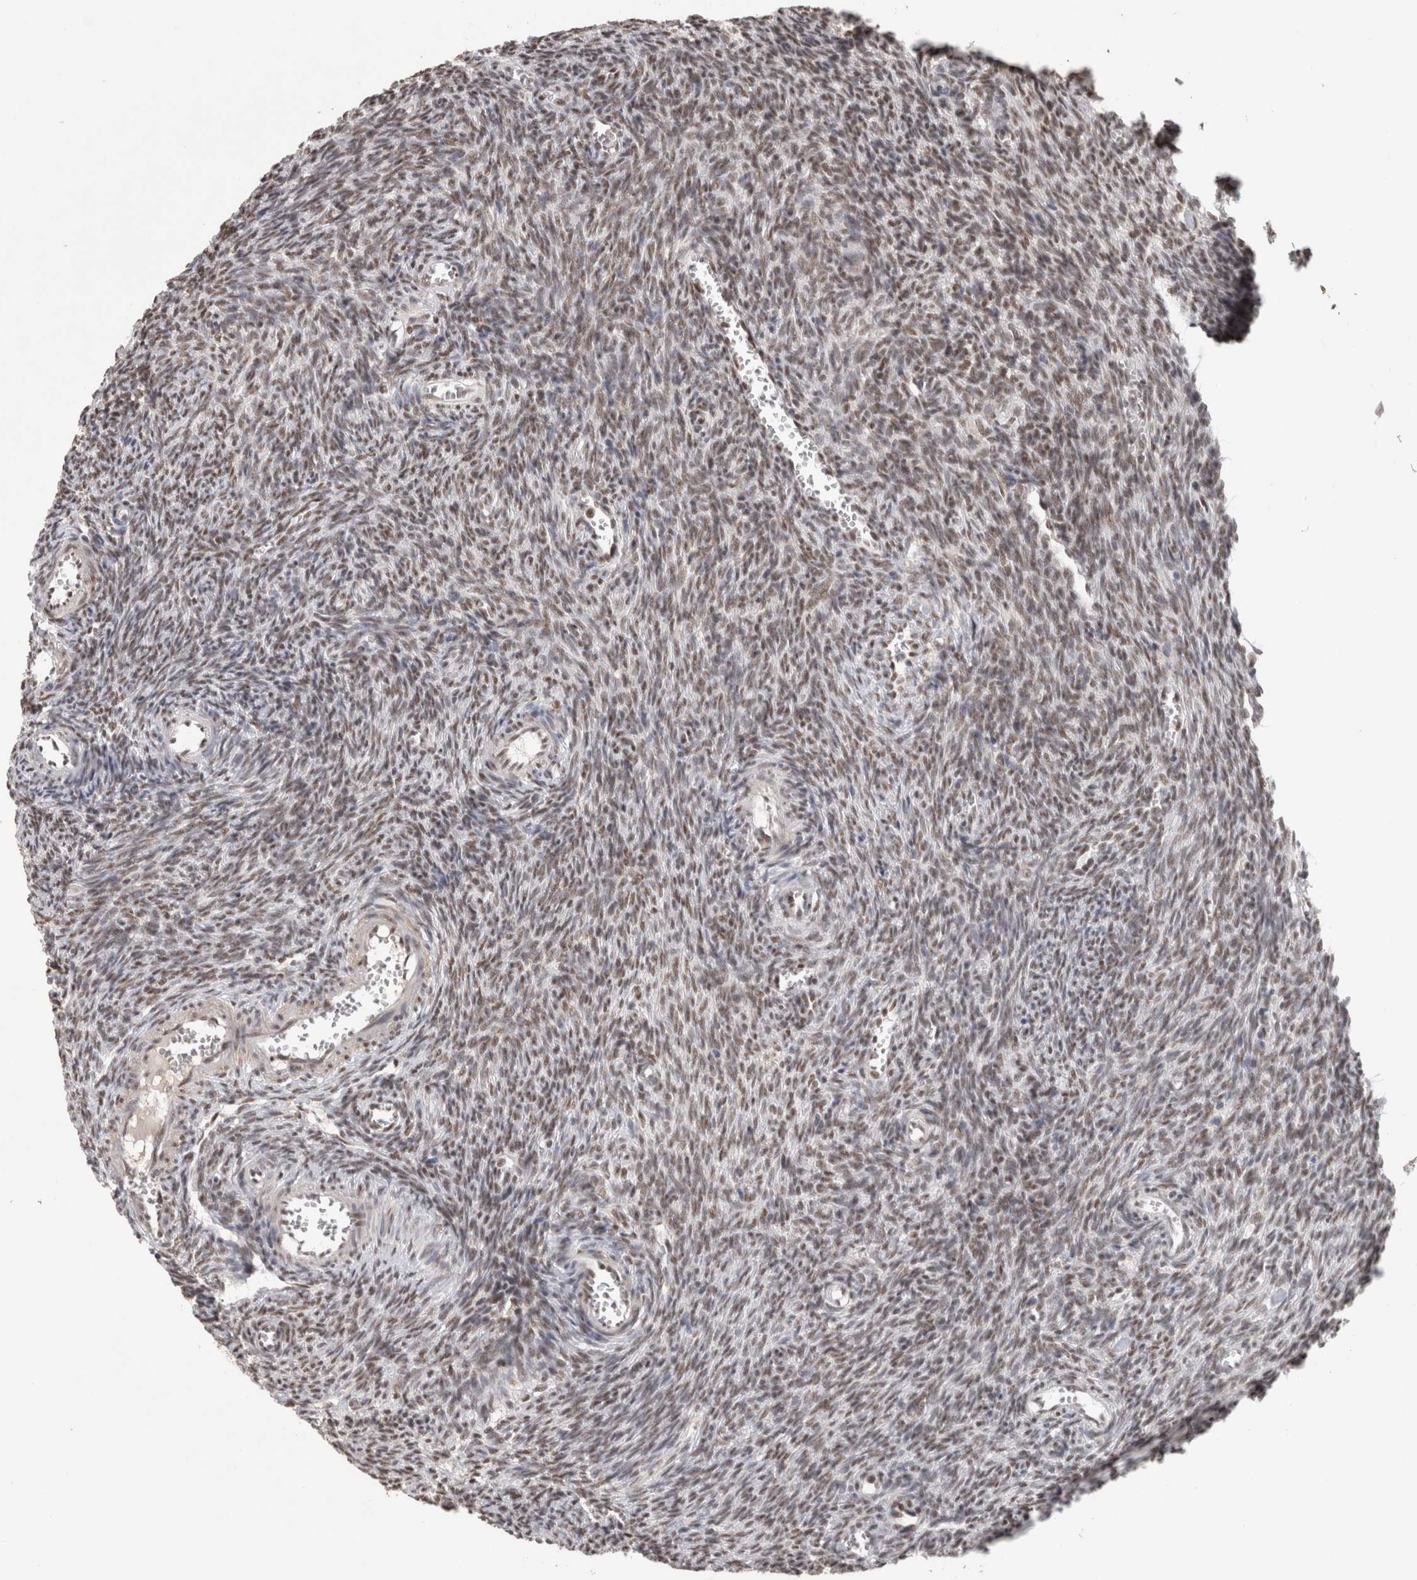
{"staining": {"intensity": "weak", "quantity": "25%-75%", "location": "cytoplasmic/membranous,nuclear"}, "tissue": "ovary", "cell_type": "Follicle cells", "image_type": "normal", "snomed": [{"axis": "morphology", "description": "Normal tissue, NOS"}, {"axis": "topography", "description": "Ovary"}], "caption": "Brown immunohistochemical staining in benign human ovary exhibits weak cytoplasmic/membranous,nuclear staining in approximately 25%-75% of follicle cells.", "gene": "ZNF830", "patient": {"sex": "female", "age": 27}}